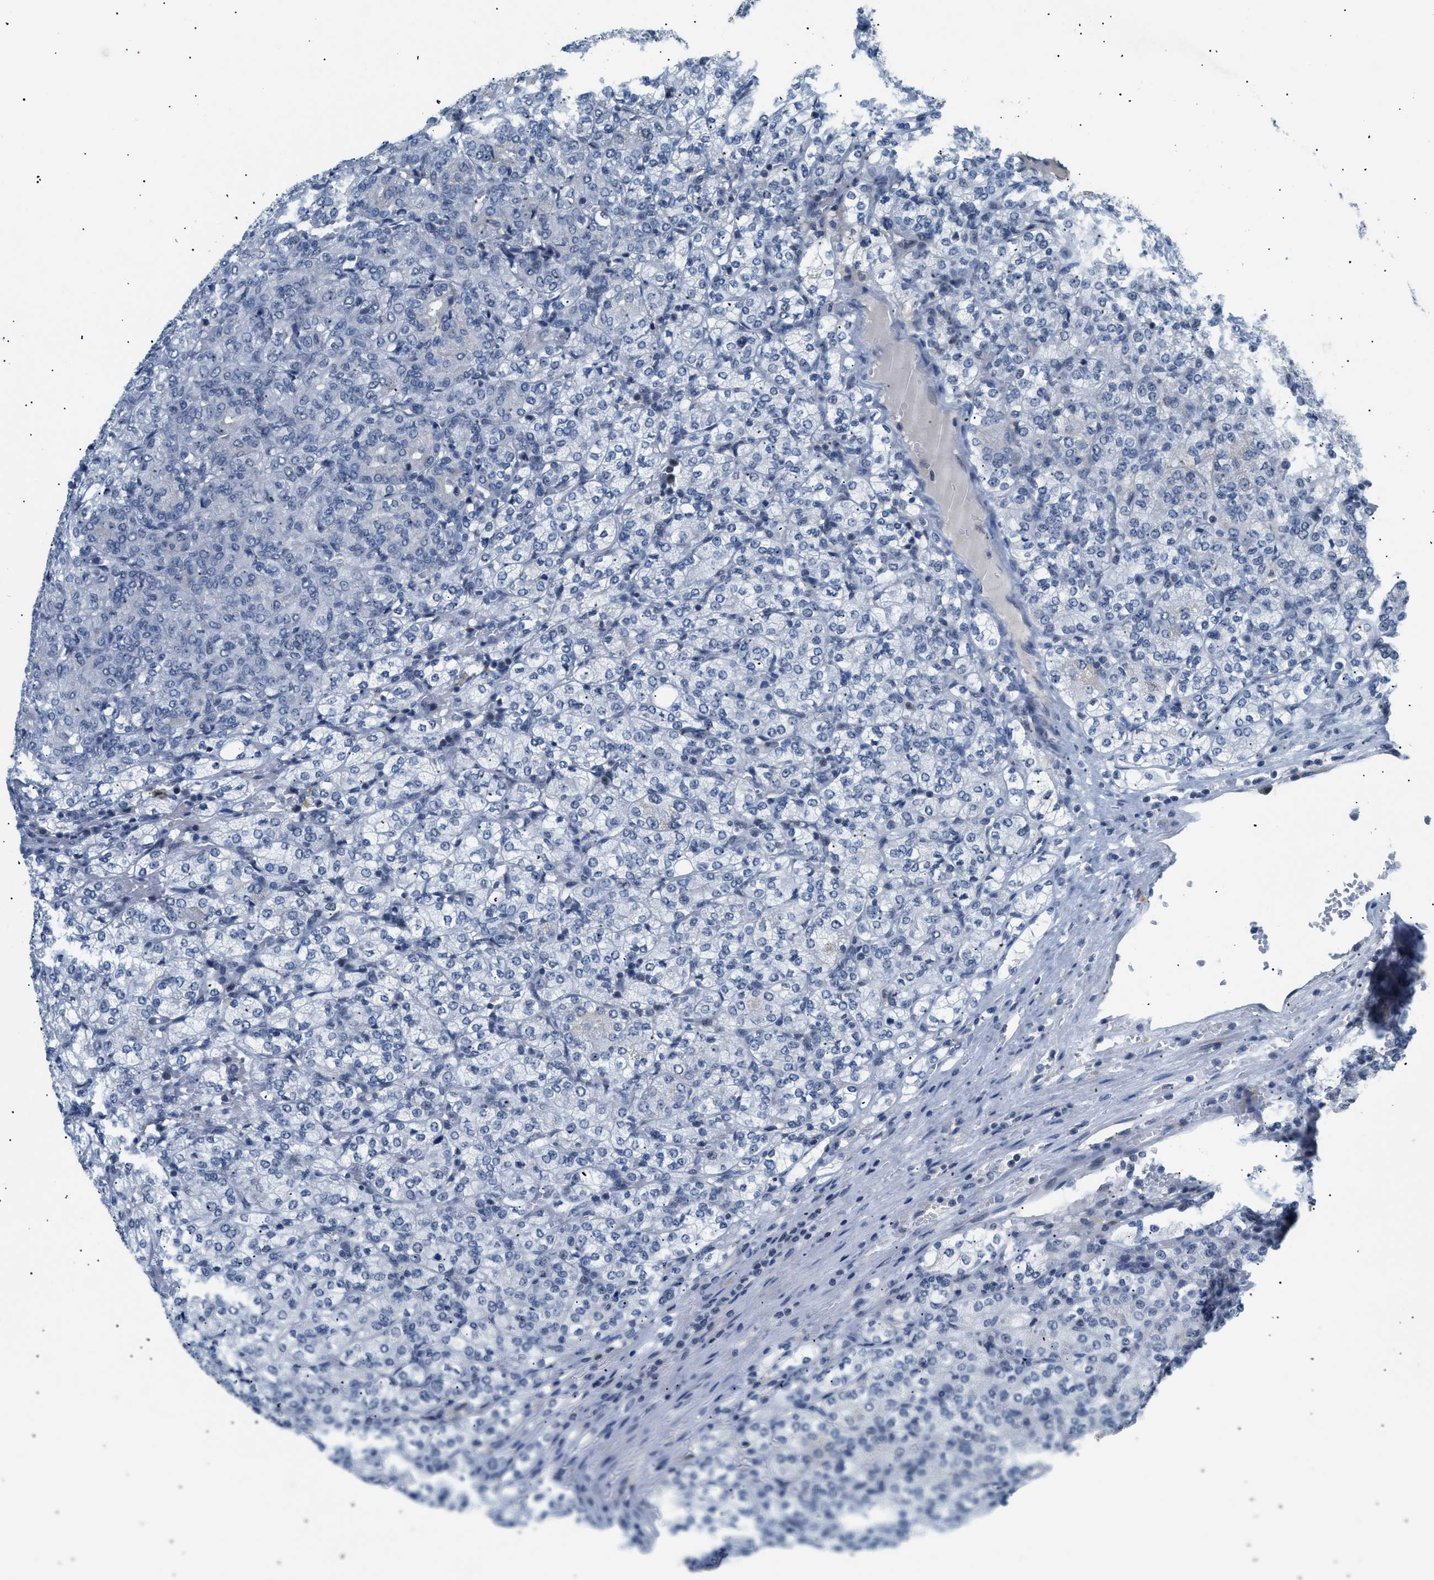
{"staining": {"intensity": "negative", "quantity": "none", "location": "none"}, "tissue": "renal cancer", "cell_type": "Tumor cells", "image_type": "cancer", "snomed": [{"axis": "morphology", "description": "Adenocarcinoma, NOS"}, {"axis": "topography", "description": "Kidney"}], "caption": "Immunohistochemistry (IHC) image of human adenocarcinoma (renal) stained for a protein (brown), which demonstrates no staining in tumor cells.", "gene": "KCNC3", "patient": {"sex": "male", "age": 77}}